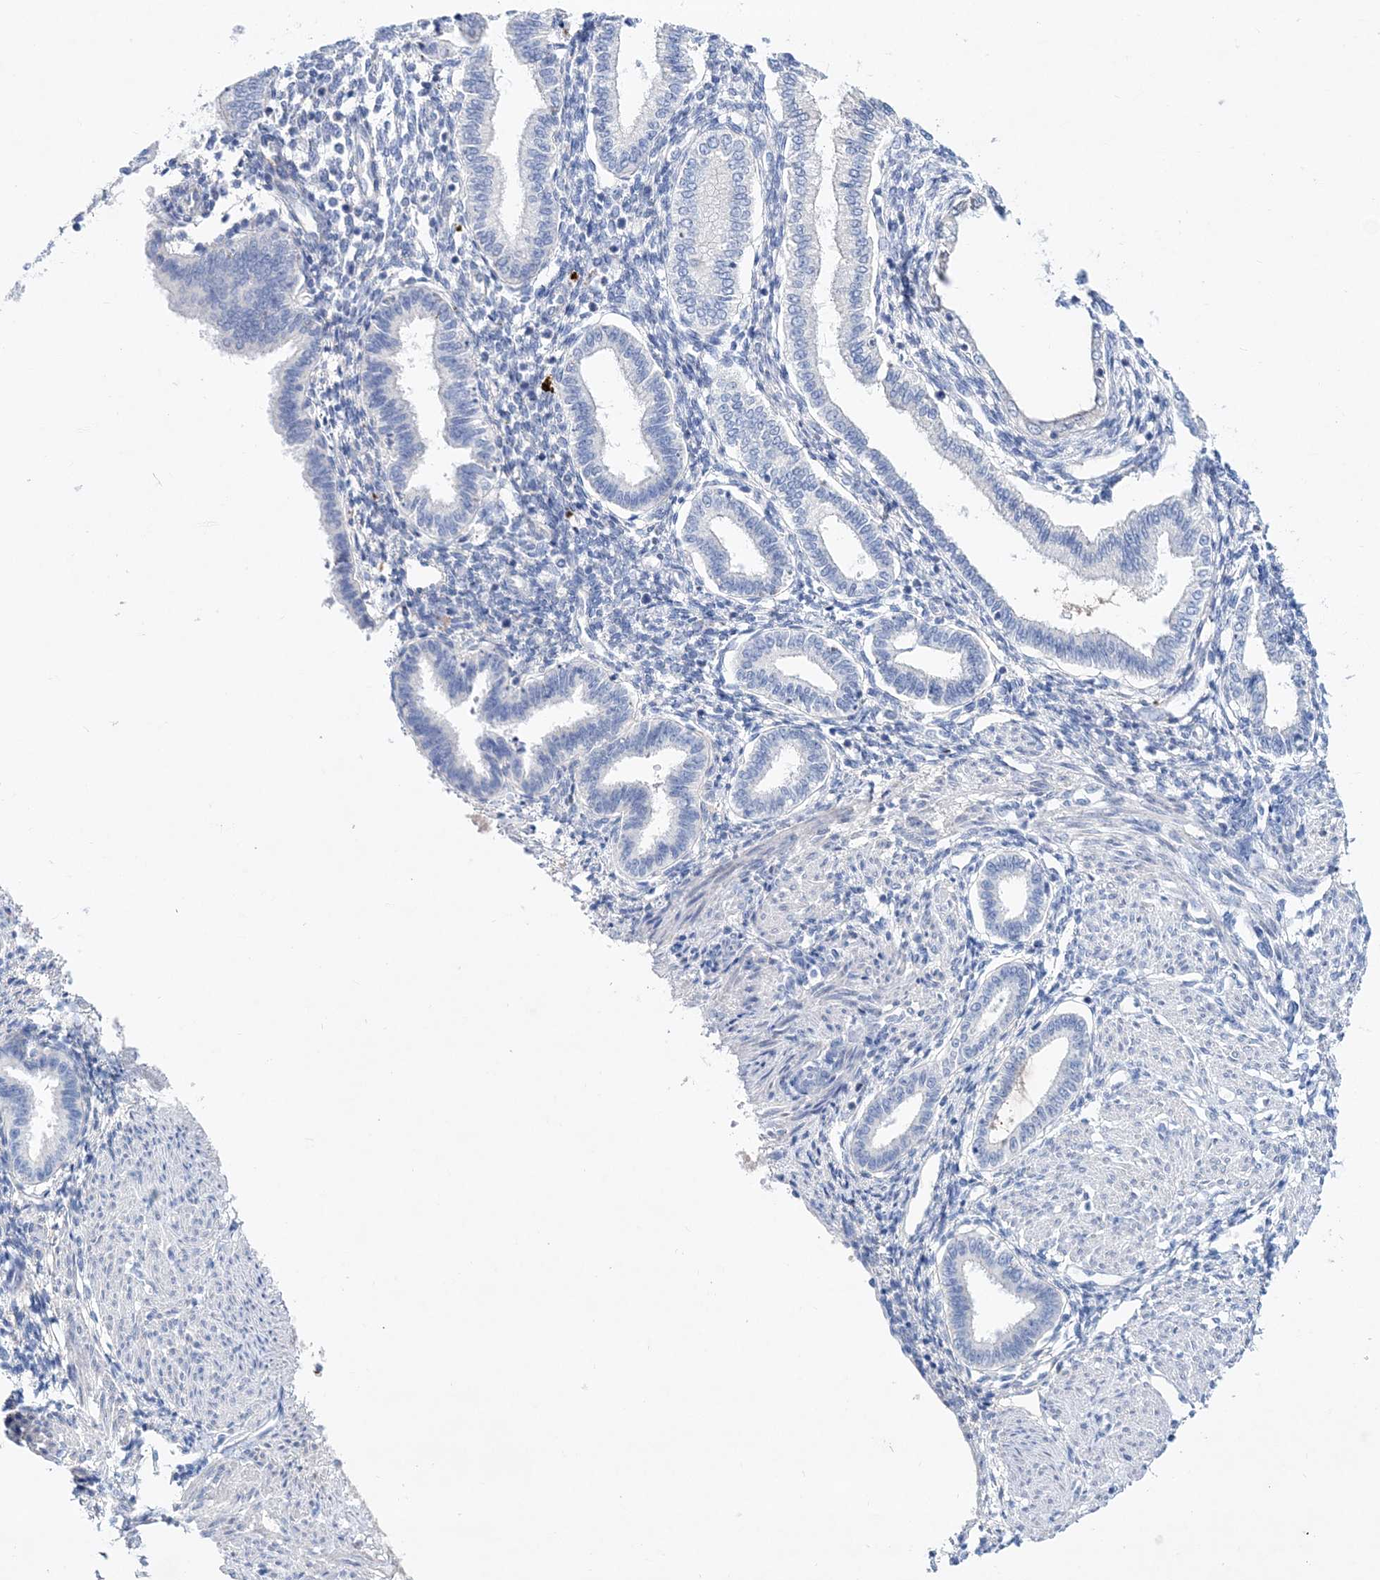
{"staining": {"intensity": "negative", "quantity": "none", "location": "none"}, "tissue": "endometrium", "cell_type": "Cells in endometrial stroma", "image_type": "normal", "snomed": [{"axis": "morphology", "description": "Normal tissue, NOS"}, {"axis": "topography", "description": "Endometrium"}], "caption": "DAB immunohistochemical staining of benign endometrium reveals no significant staining in cells in endometrial stroma.", "gene": "SPINK7", "patient": {"sex": "female", "age": 53}}